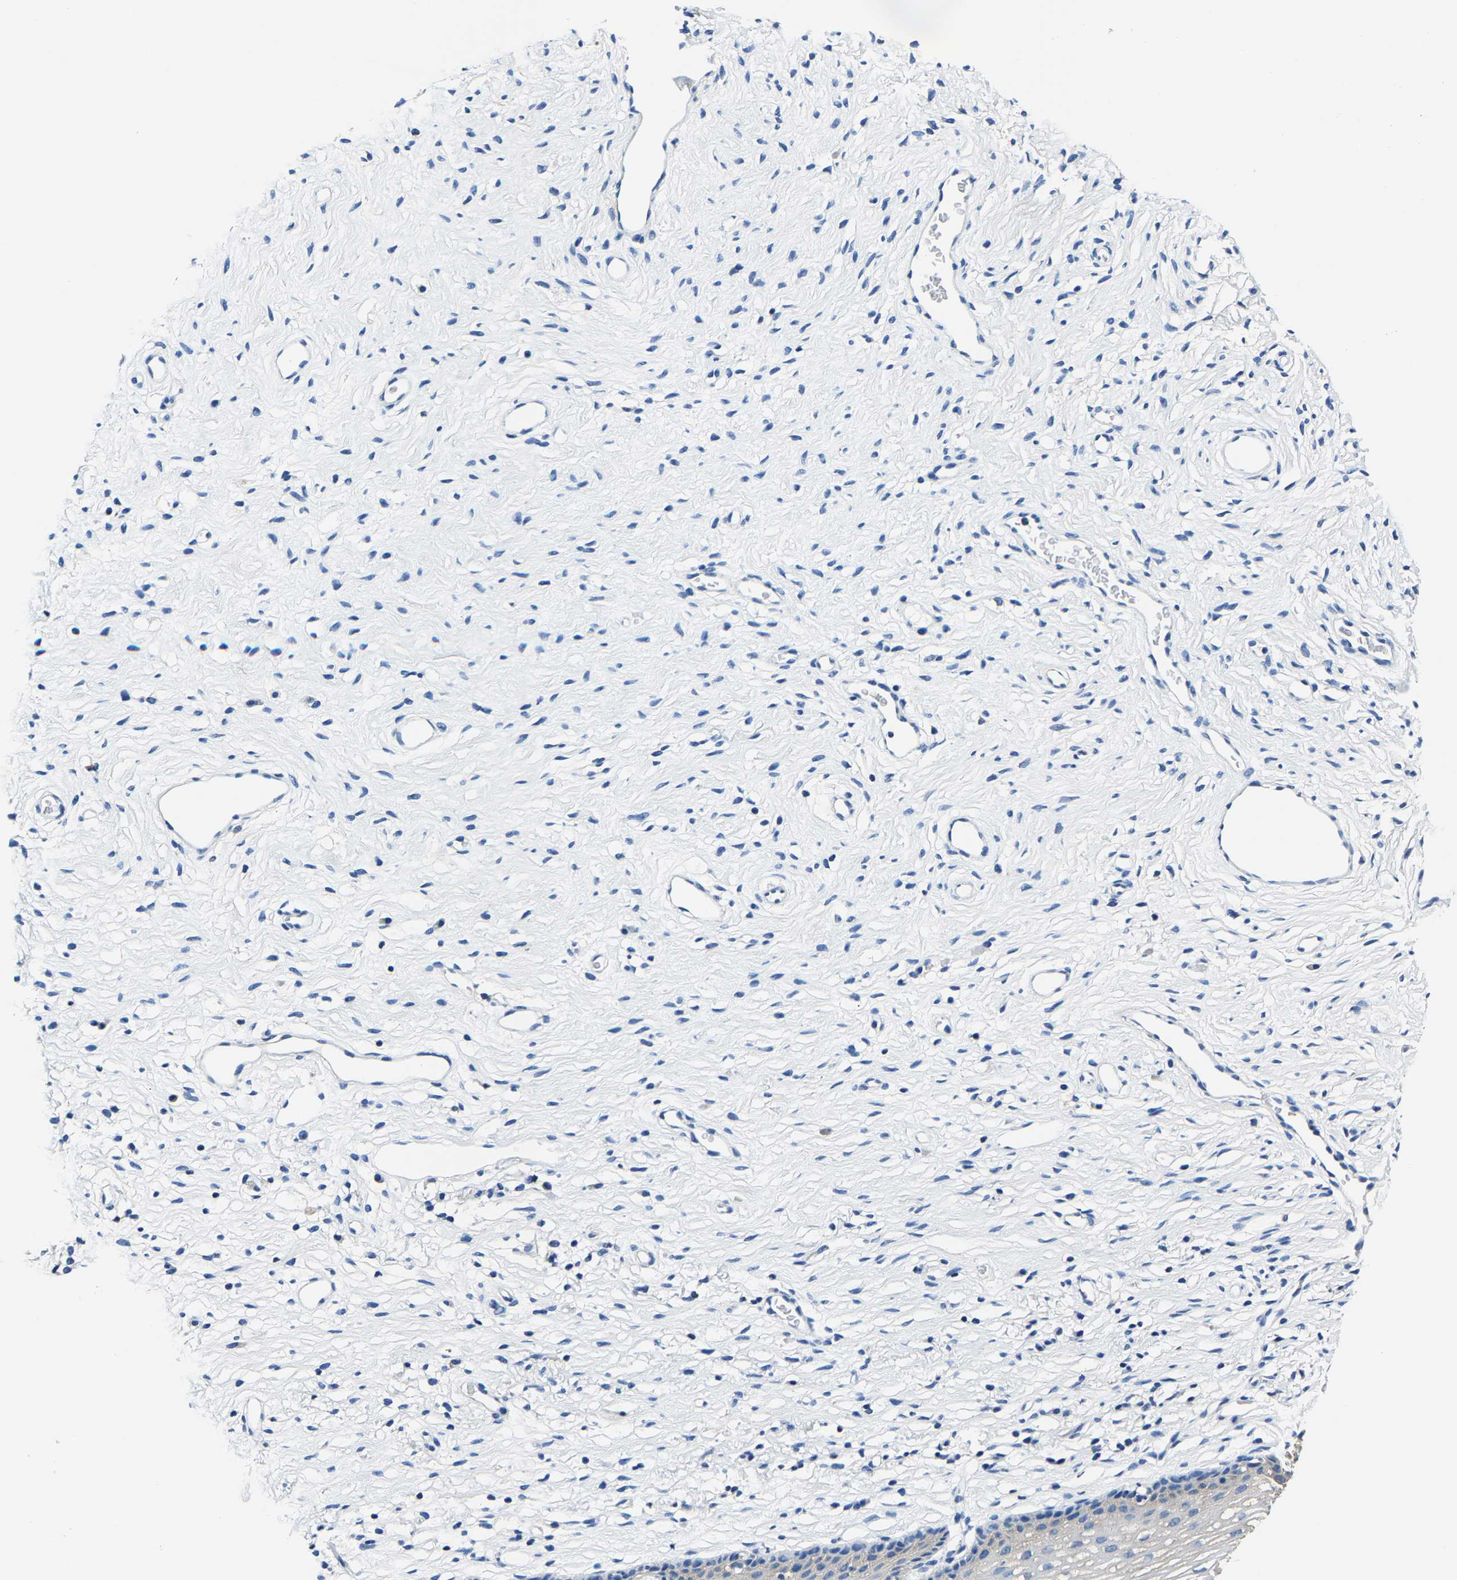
{"staining": {"intensity": "negative", "quantity": "none", "location": "none"}, "tissue": "cervix", "cell_type": "Glandular cells", "image_type": "normal", "snomed": [{"axis": "morphology", "description": "Normal tissue, NOS"}, {"axis": "topography", "description": "Cervix"}], "caption": "Unremarkable cervix was stained to show a protein in brown. There is no significant expression in glandular cells. The staining was performed using DAB to visualize the protein expression in brown, while the nuclei were stained in blue with hematoxylin (Magnification: 20x).", "gene": "ALDOB", "patient": {"sex": "female", "age": 77}}